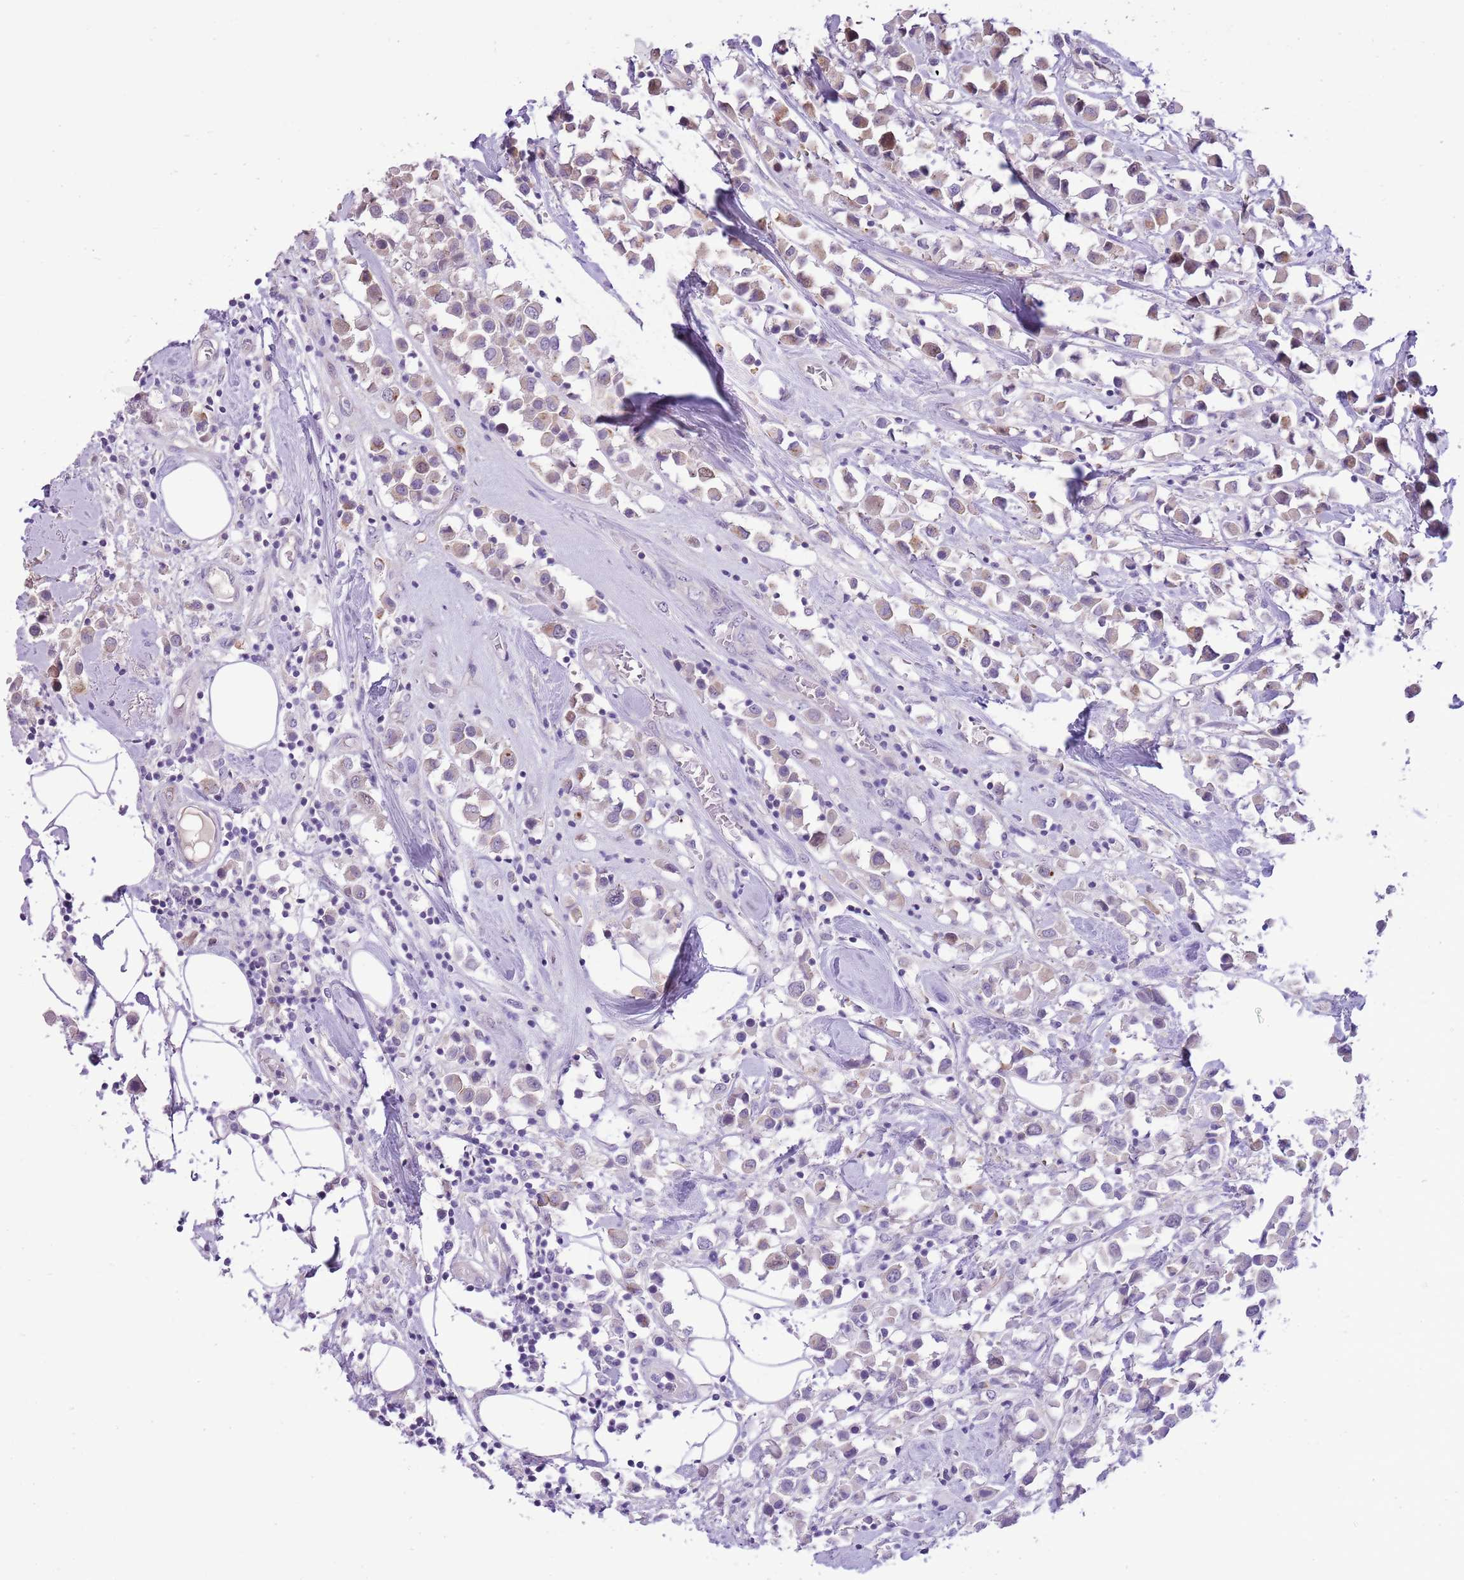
{"staining": {"intensity": "negative", "quantity": "none", "location": "none"}, "tissue": "breast cancer", "cell_type": "Tumor cells", "image_type": "cancer", "snomed": [{"axis": "morphology", "description": "Duct carcinoma"}, {"axis": "topography", "description": "Breast"}], "caption": "Tumor cells show no significant positivity in breast cancer. The staining was performed using DAB to visualize the protein expression in brown, while the nuclei were stained in blue with hematoxylin (Magnification: 20x).", "gene": "FBRSL1", "patient": {"sex": "female", "age": 61}}